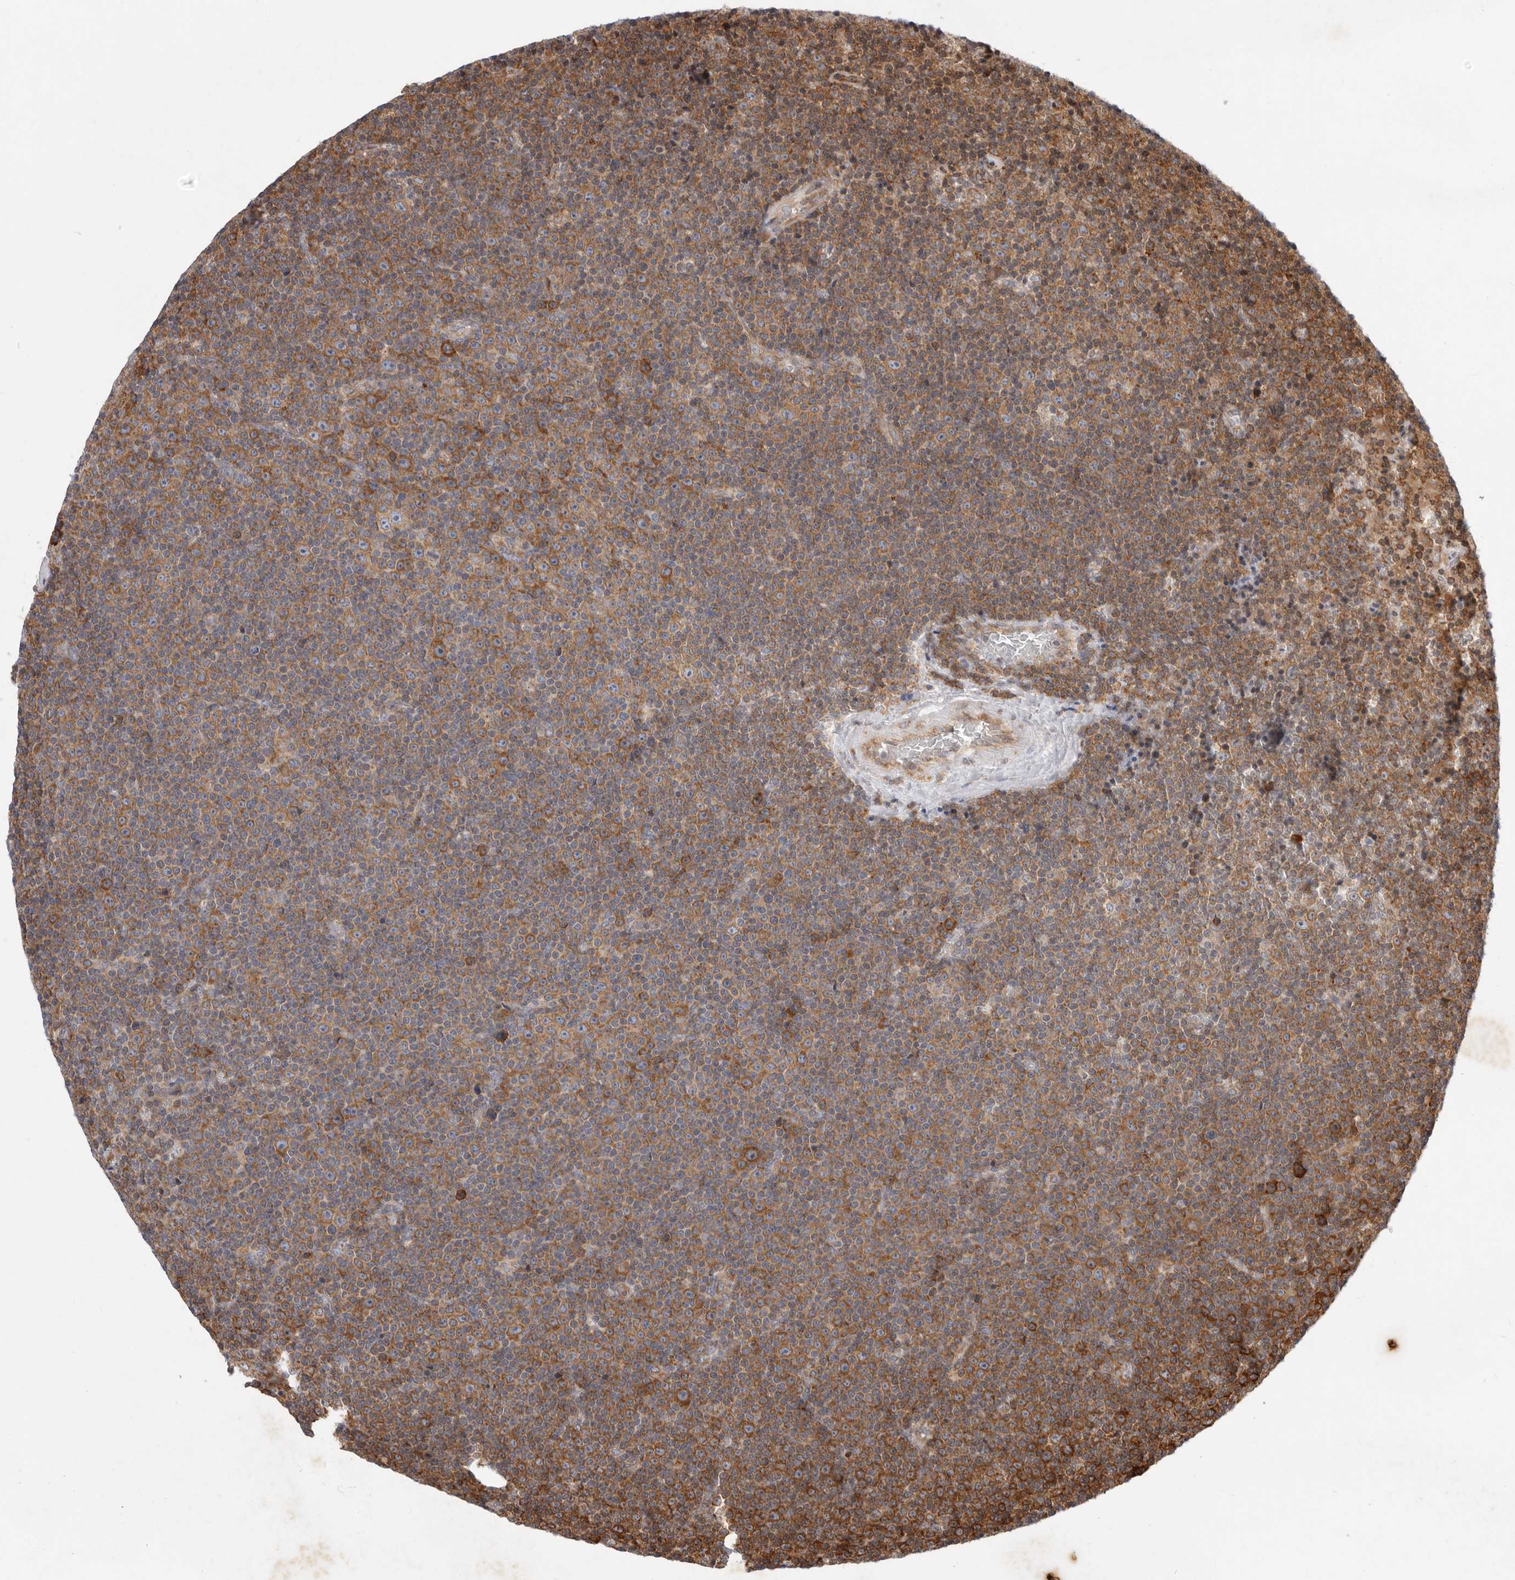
{"staining": {"intensity": "moderate", "quantity": ">75%", "location": "cytoplasmic/membranous"}, "tissue": "lymphoma", "cell_type": "Tumor cells", "image_type": "cancer", "snomed": [{"axis": "morphology", "description": "Malignant lymphoma, non-Hodgkin's type, Low grade"}, {"axis": "topography", "description": "Lymph node"}], "caption": "The histopathology image reveals immunohistochemical staining of low-grade malignant lymphoma, non-Hodgkin's type. There is moderate cytoplasmic/membranous staining is appreciated in approximately >75% of tumor cells.", "gene": "FZD3", "patient": {"sex": "female", "age": 67}}